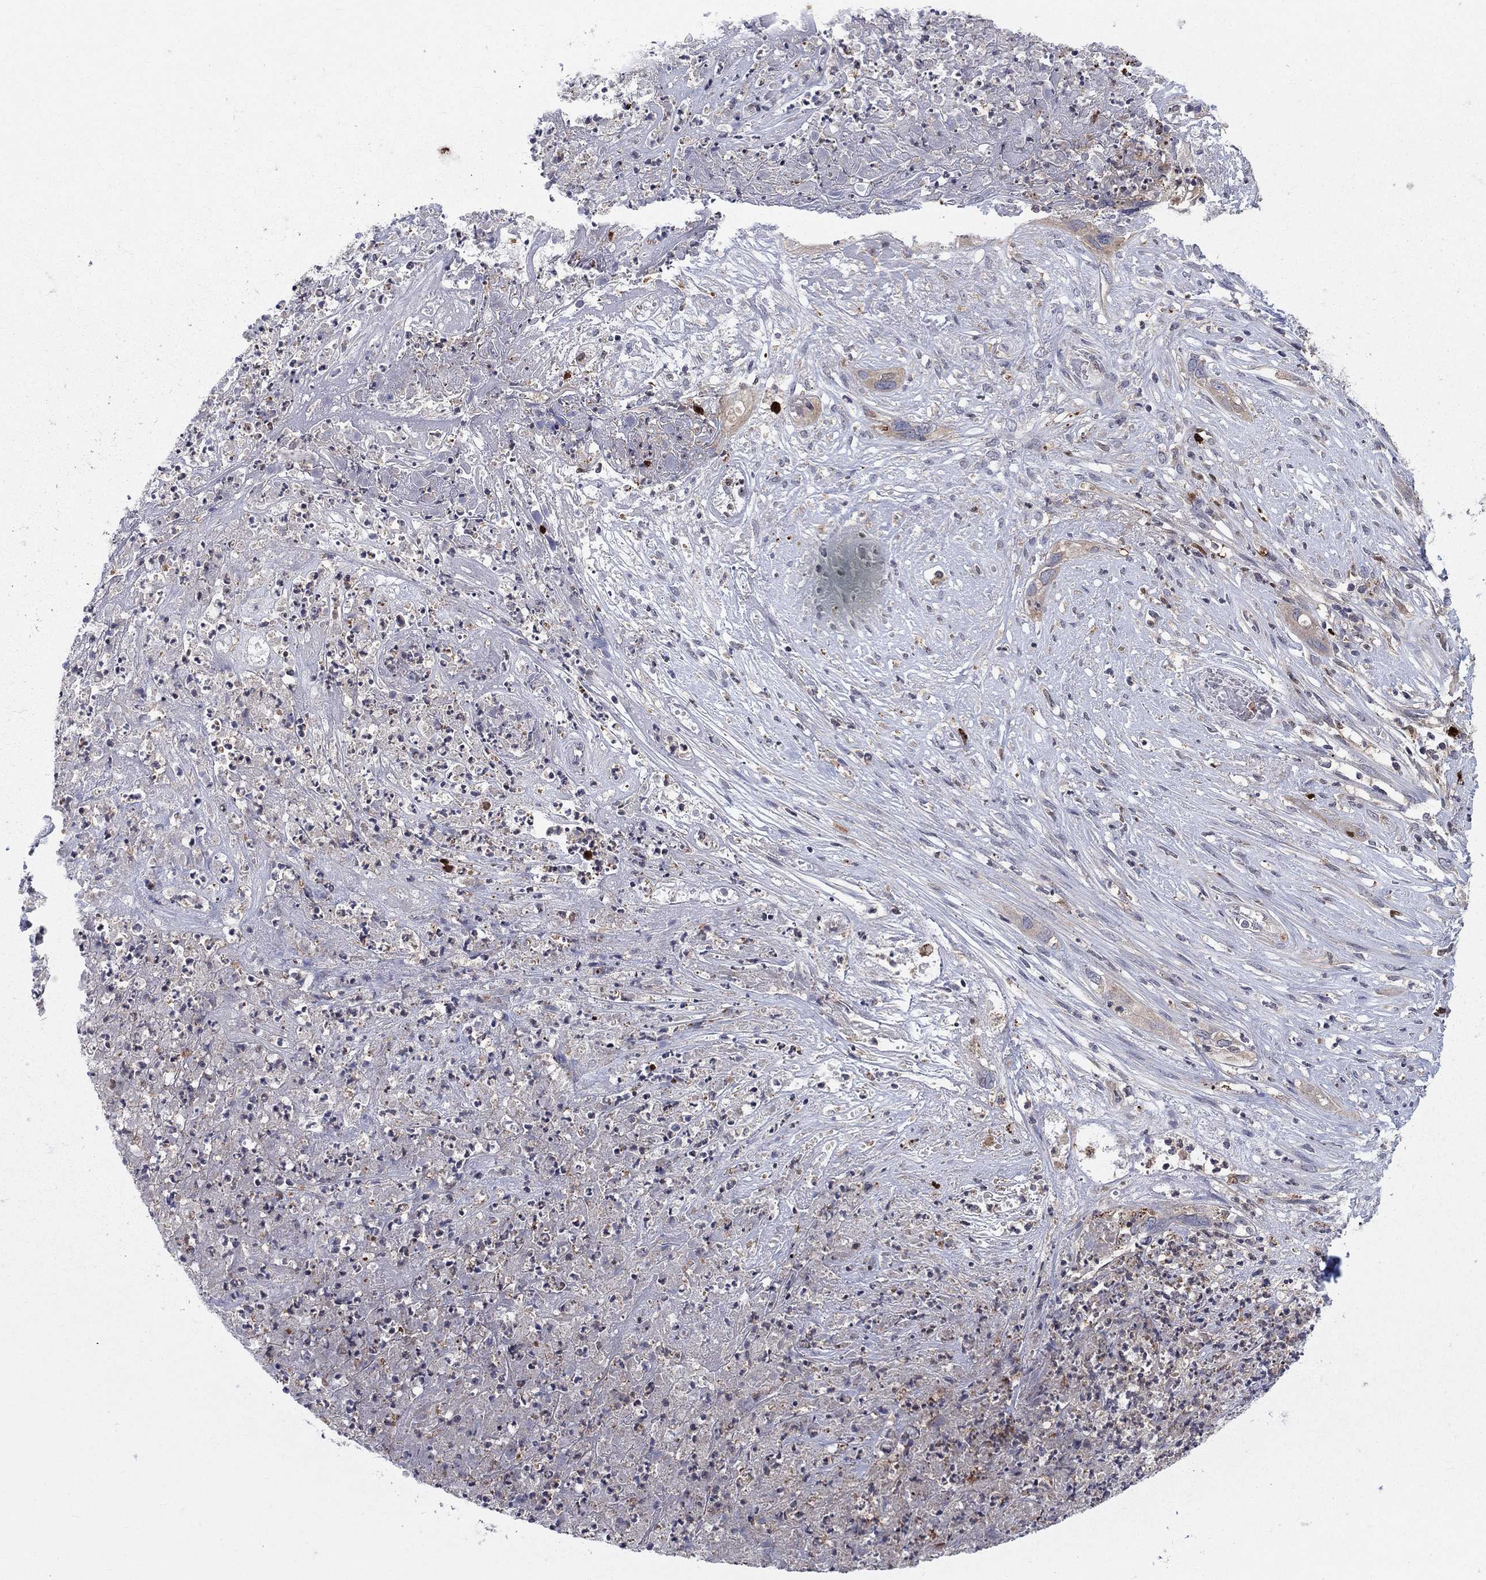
{"staining": {"intensity": "weak", "quantity": ">75%", "location": "cytoplasmic/membranous"}, "tissue": "cervical cancer", "cell_type": "Tumor cells", "image_type": "cancer", "snomed": [{"axis": "morphology", "description": "Squamous cell carcinoma, NOS"}, {"axis": "topography", "description": "Cervix"}], "caption": "A high-resolution image shows immunohistochemistry staining of cervical squamous cell carcinoma, which exhibits weak cytoplasmic/membranous expression in approximately >75% of tumor cells.", "gene": "ZNHIT3", "patient": {"sex": "female", "age": 57}}